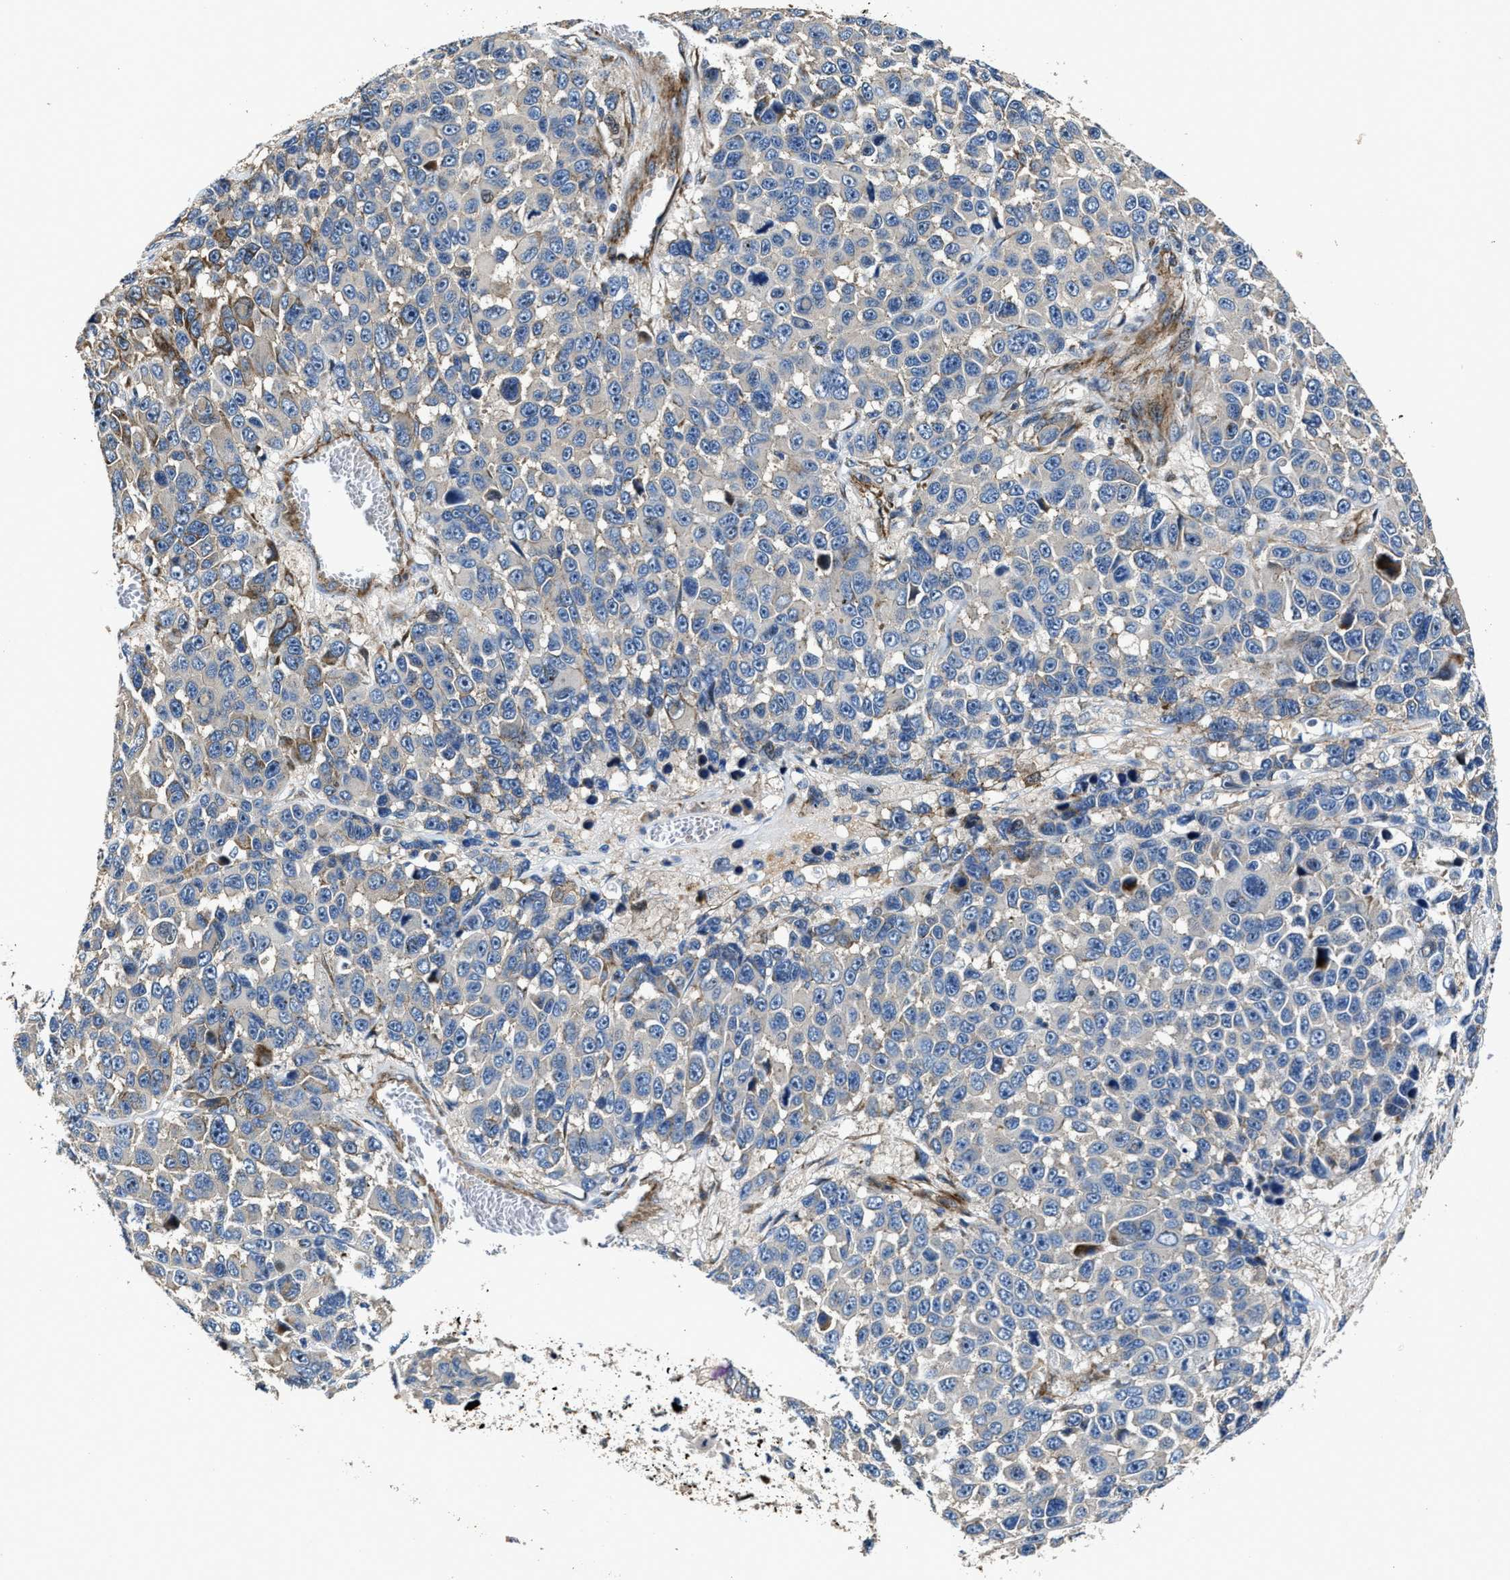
{"staining": {"intensity": "negative", "quantity": "none", "location": "none"}, "tissue": "melanoma", "cell_type": "Tumor cells", "image_type": "cancer", "snomed": [{"axis": "morphology", "description": "Malignant melanoma, NOS"}, {"axis": "topography", "description": "Skin"}], "caption": "This is an IHC image of melanoma. There is no expression in tumor cells.", "gene": "PTAR1", "patient": {"sex": "male", "age": 53}}